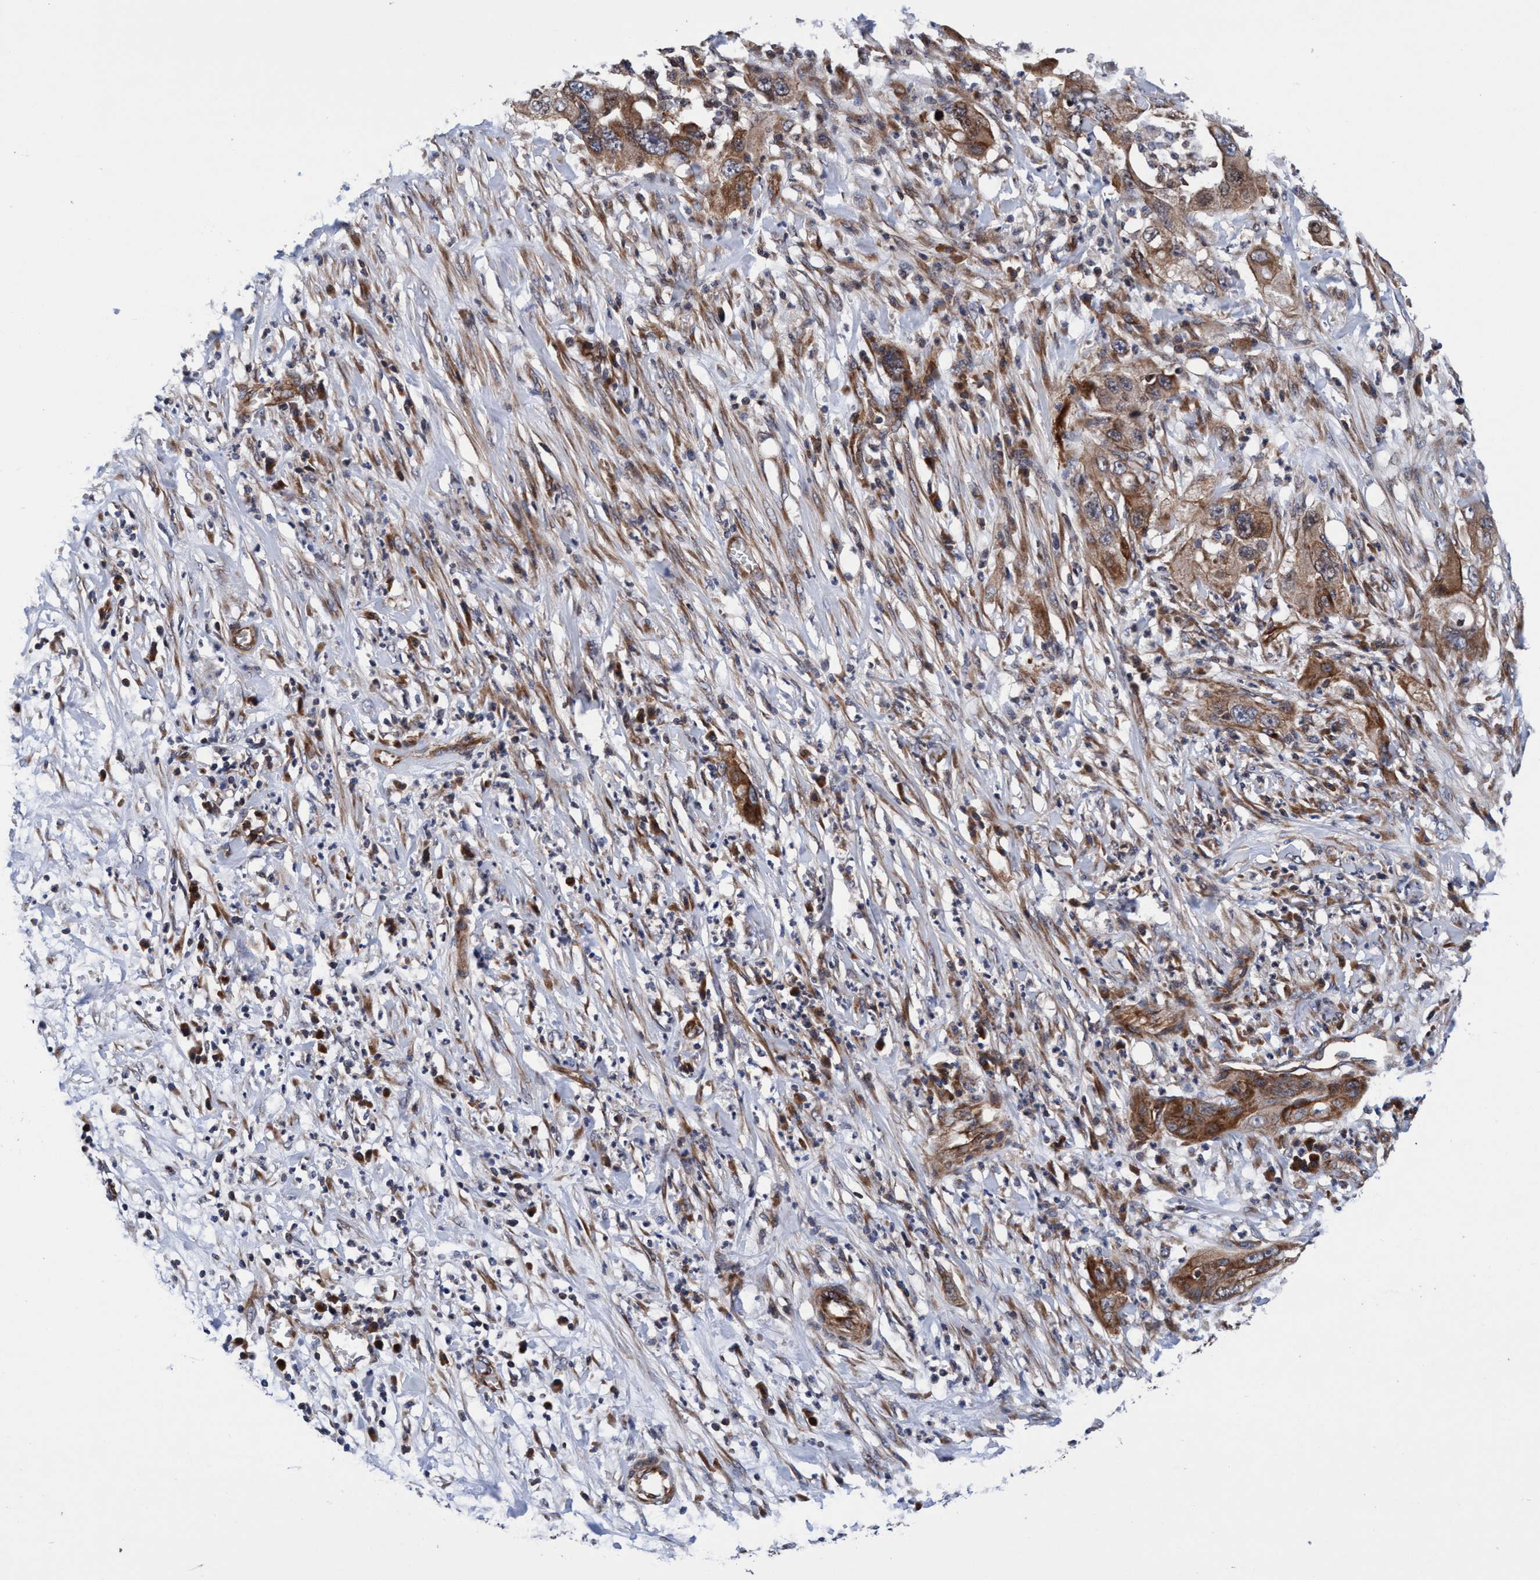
{"staining": {"intensity": "moderate", "quantity": ">75%", "location": "cytoplasmic/membranous"}, "tissue": "pancreatic cancer", "cell_type": "Tumor cells", "image_type": "cancer", "snomed": [{"axis": "morphology", "description": "Adenocarcinoma, NOS"}, {"axis": "topography", "description": "Pancreas"}], "caption": "Human adenocarcinoma (pancreatic) stained for a protein (brown) shows moderate cytoplasmic/membranous positive staining in approximately >75% of tumor cells.", "gene": "MCM3AP", "patient": {"sex": "female", "age": 78}}